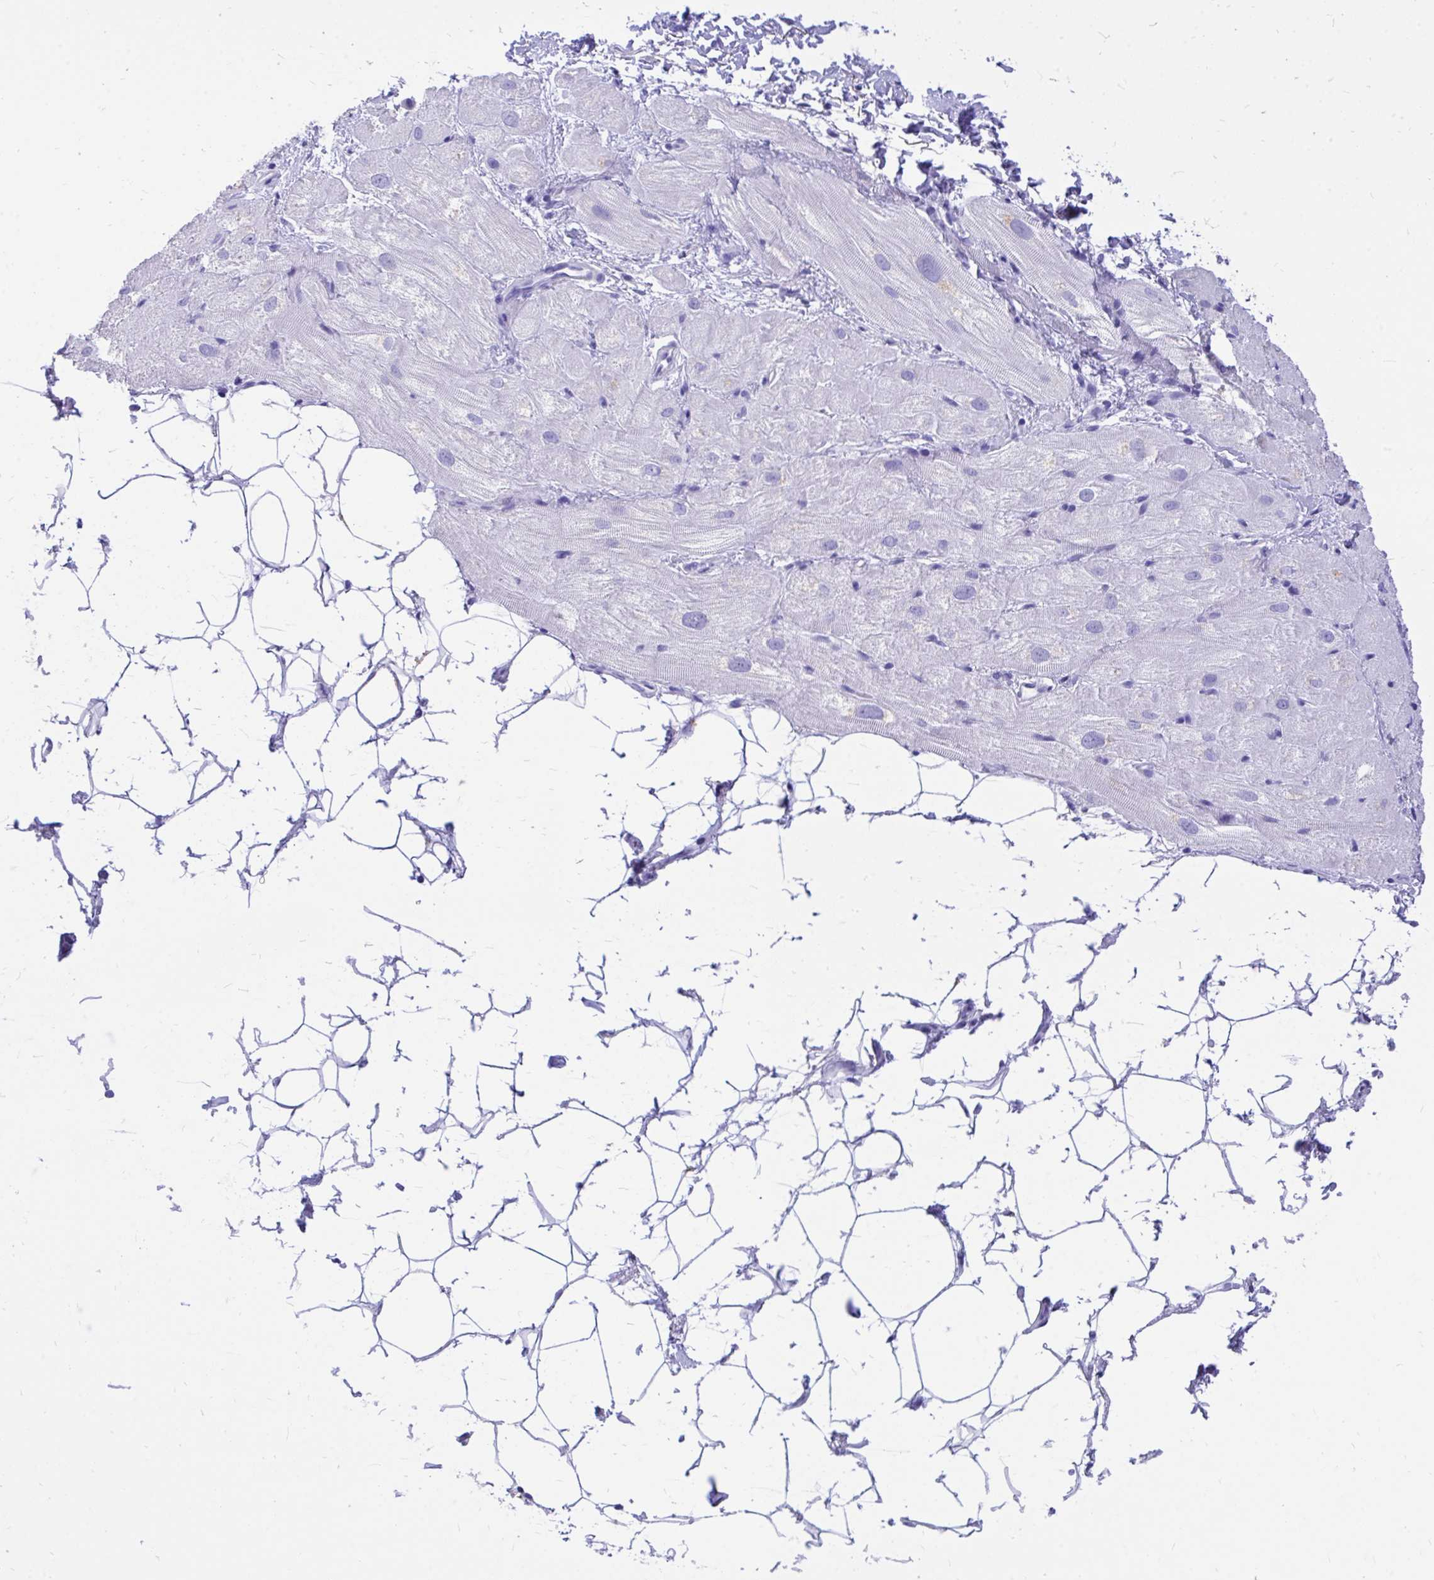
{"staining": {"intensity": "weak", "quantity": "<25%", "location": "cytoplasmic/membranous"}, "tissue": "heart muscle", "cell_type": "Cardiomyocytes", "image_type": "normal", "snomed": [{"axis": "morphology", "description": "Normal tissue, NOS"}, {"axis": "topography", "description": "Heart"}], "caption": "Immunohistochemical staining of unremarkable heart muscle exhibits no significant positivity in cardiomyocytes.", "gene": "MON1A", "patient": {"sex": "male", "age": 62}}